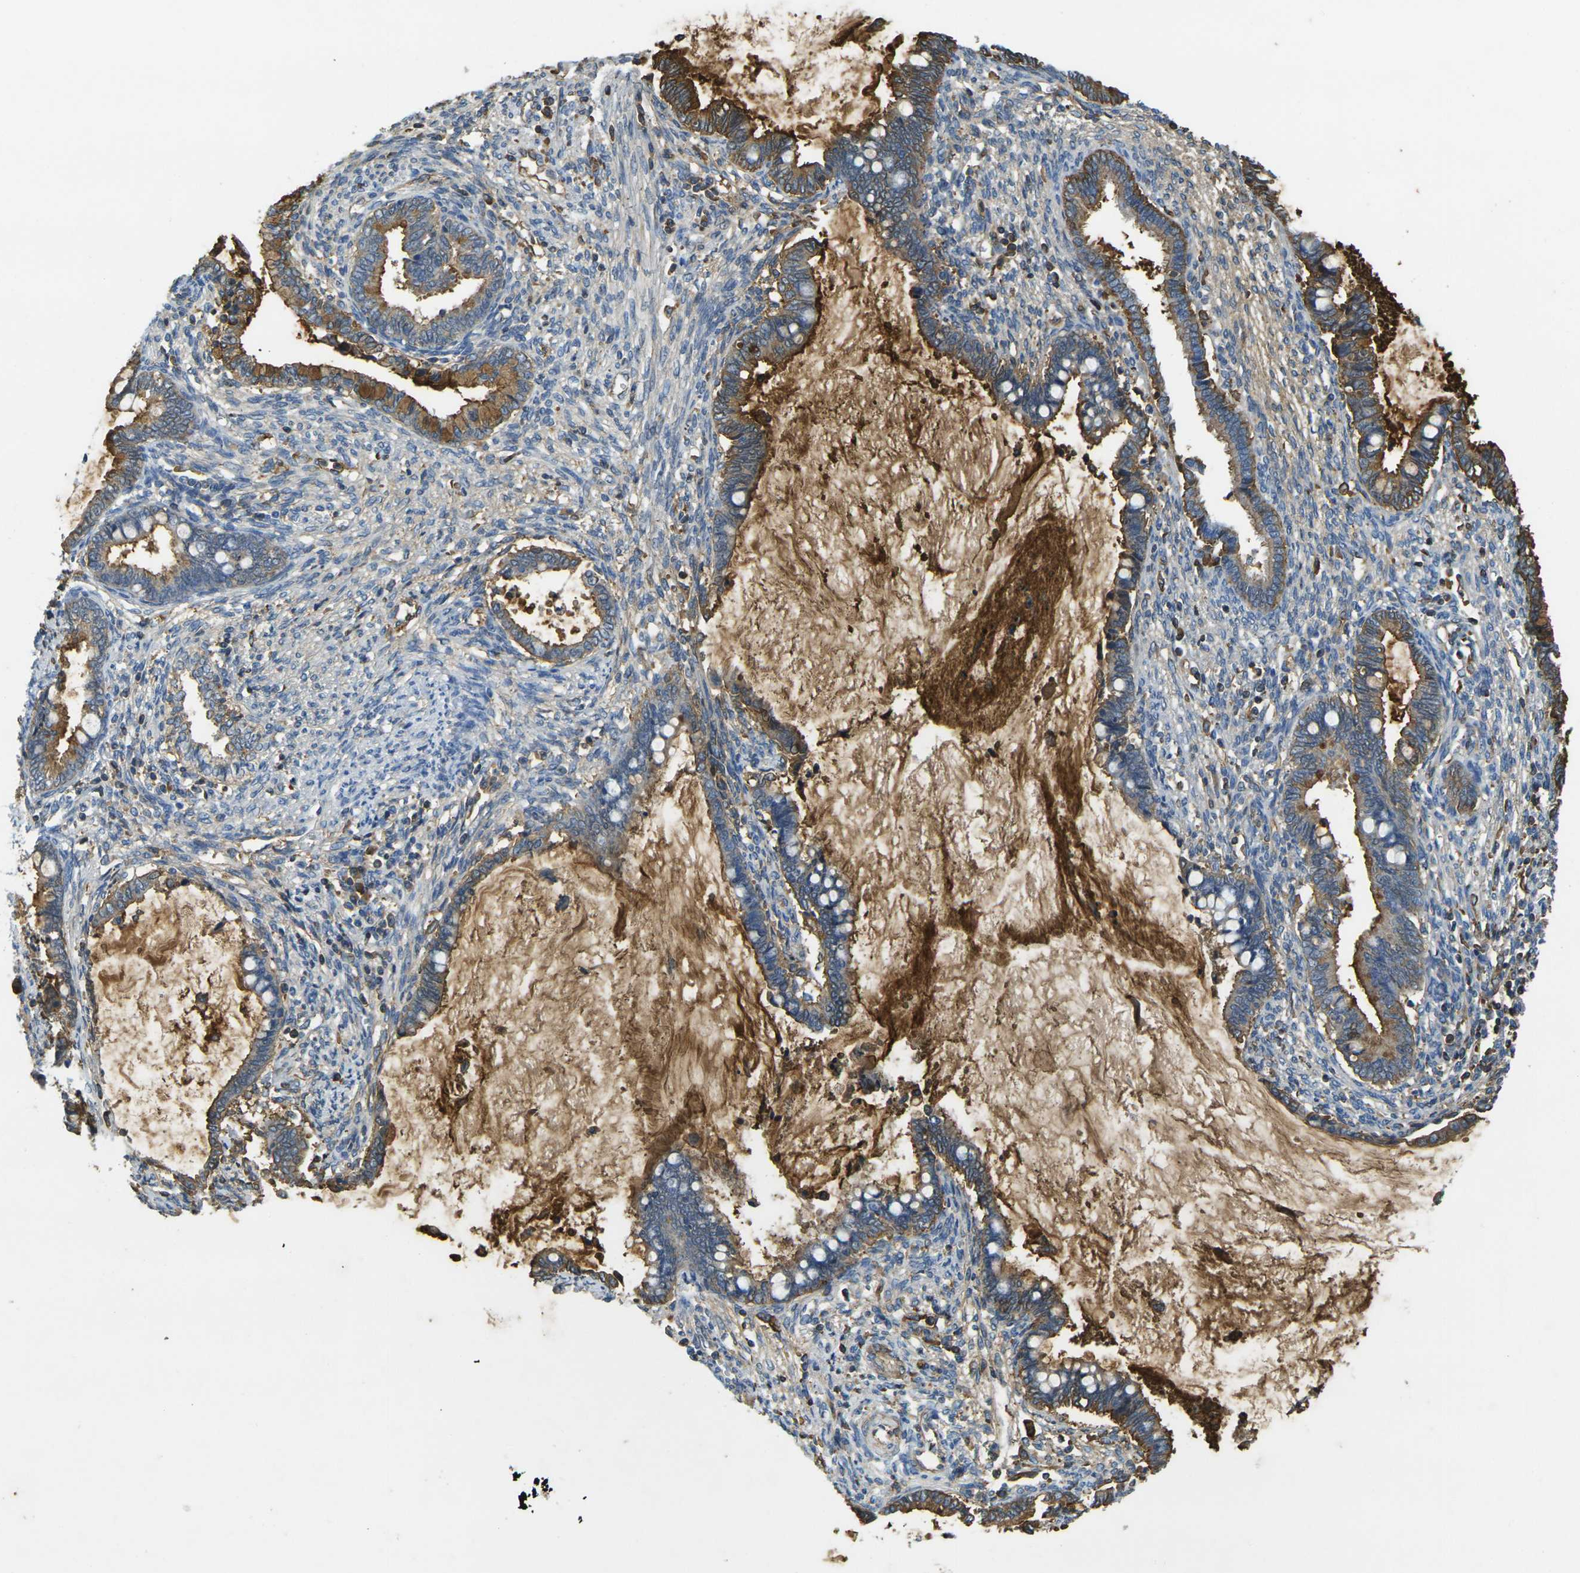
{"staining": {"intensity": "strong", "quantity": ">75%", "location": "cytoplasmic/membranous"}, "tissue": "cervical cancer", "cell_type": "Tumor cells", "image_type": "cancer", "snomed": [{"axis": "morphology", "description": "Adenocarcinoma, NOS"}, {"axis": "topography", "description": "Cervix"}], "caption": "IHC histopathology image of neoplastic tissue: human cervical cancer stained using immunohistochemistry (IHC) exhibits high levels of strong protein expression localized specifically in the cytoplasmic/membranous of tumor cells, appearing as a cytoplasmic/membranous brown color.", "gene": "PLCD1", "patient": {"sex": "female", "age": 44}}